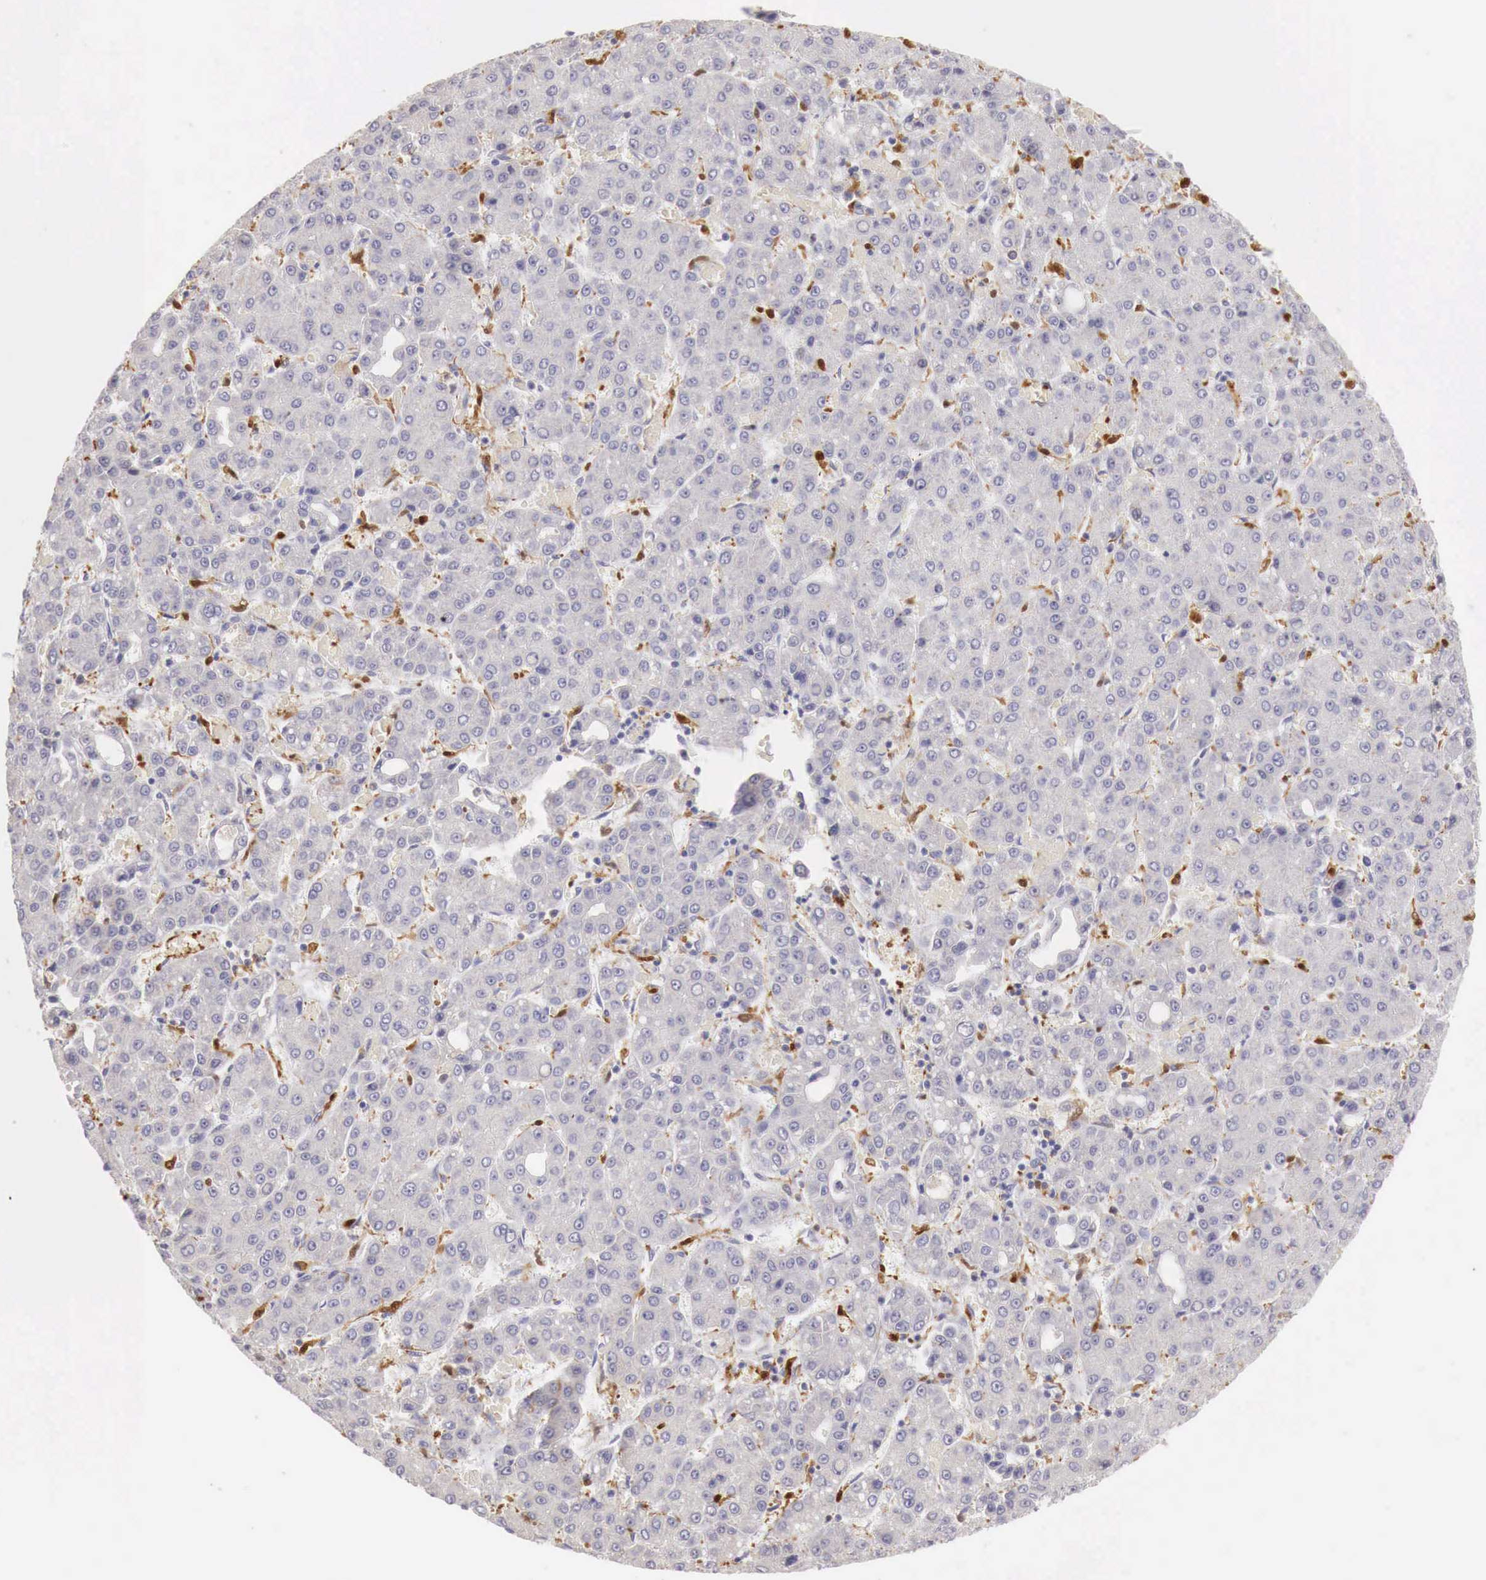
{"staining": {"intensity": "negative", "quantity": "none", "location": "none"}, "tissue": "liver cancer", "cell_type": "Tumor cells", "image_type": "cancer", "snomed": [{"axis": "morphology", "description": "Carcinoma, Hepatocellular, NOS"}, {"axis": "topography", "description": "Liver"}], "caption": "The photomicrograph exhibits no significant positivity in tumor cells of hepatocellular carcinoma (liver).", "gene": "RENBP", "patient": {"sex": "male", "age": 69}}